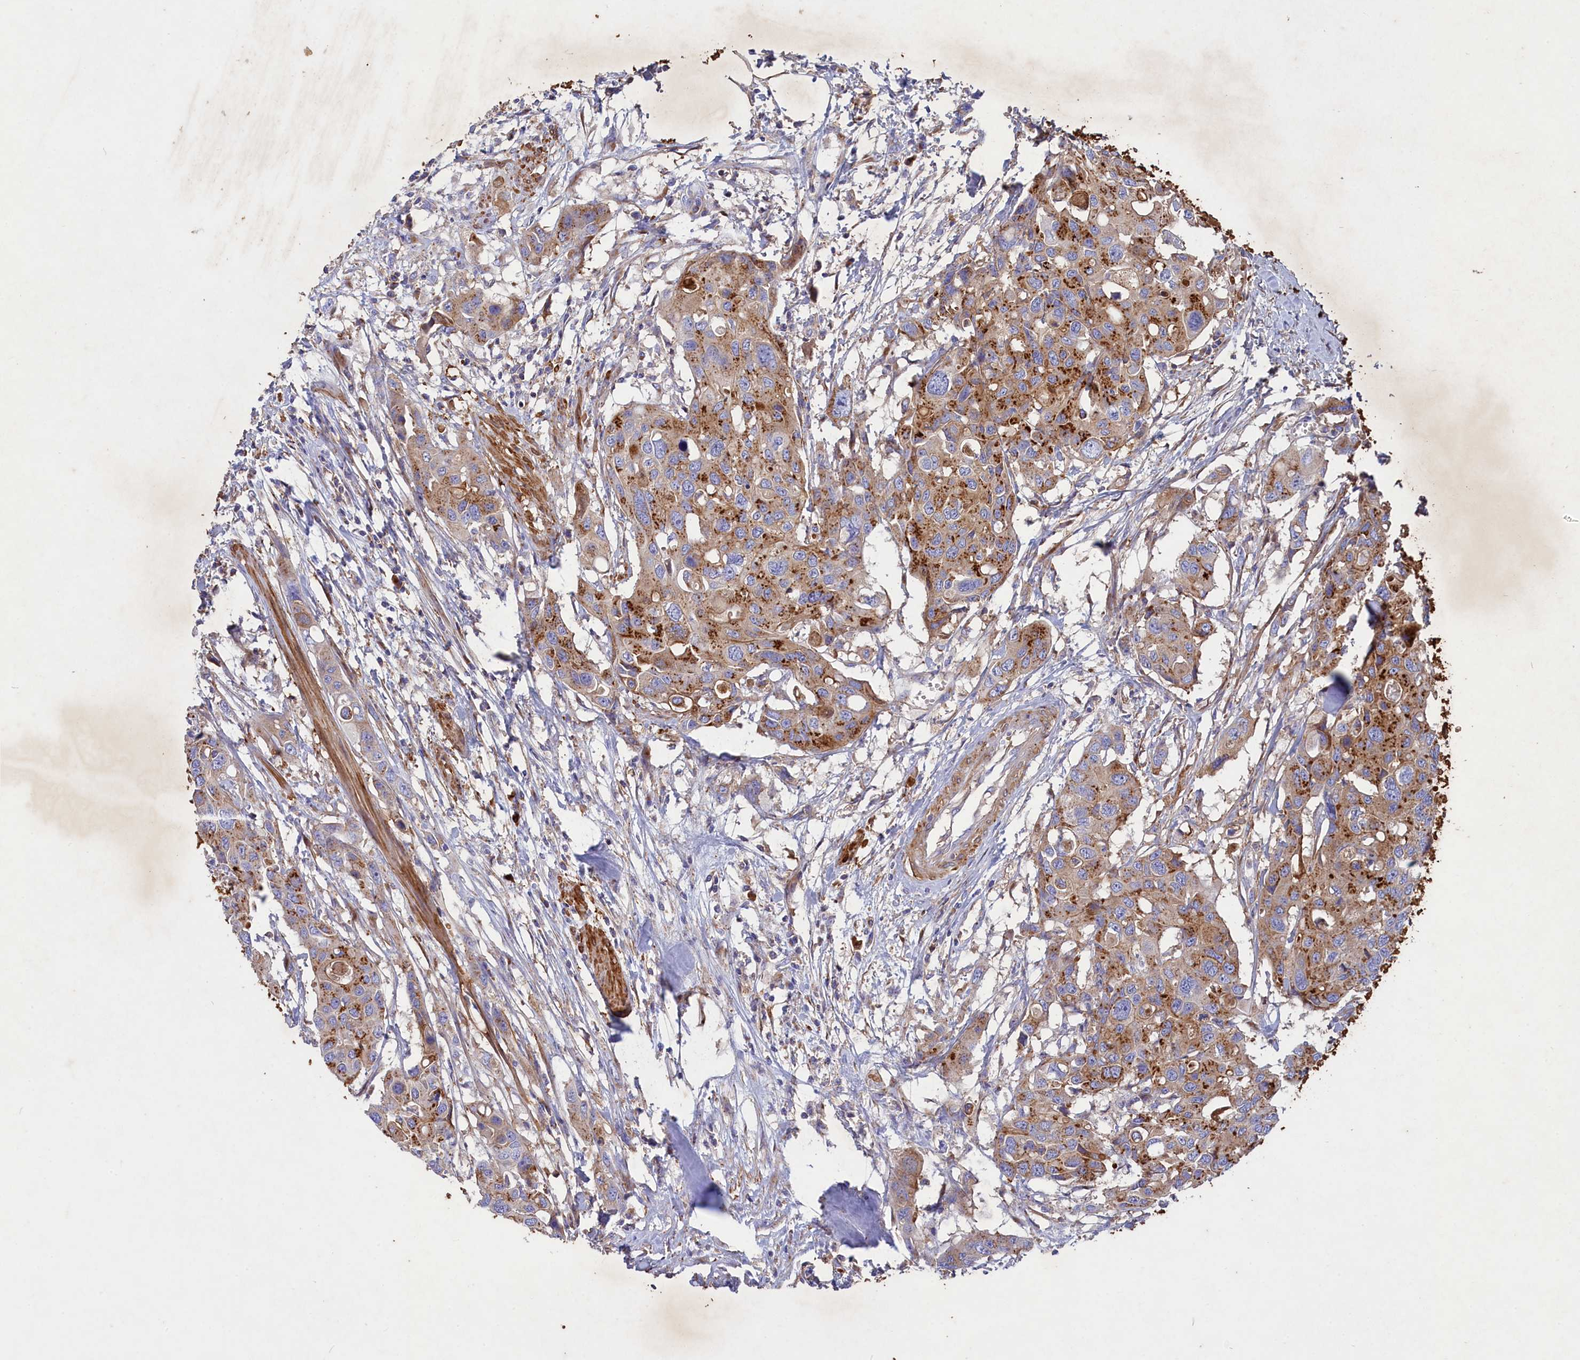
{"staining": {"intensity": "strong", "quantity": "<25%", "location": "cytoplasmic/membranous"}, "tissue": "colorectal cancer", "cell_type": "Tumor cells", "image_type": "cancer", "snomed": [{"axis": "morphology", "description": "Adenocarcinoma, NOS"}, {"axis": "topography", "description": "Colon"}], "caption": "Immunohistochemical staining of human adenocarcinoma (colorectal) exhibits medium levels of strong cytoplasmic/membranous protein expression in about <25% of tumor cells. (IHC, brightfield microscopy, high magnification).", "gene": "SCAMP4", "patient": {"sex": "male", "age": 77}}